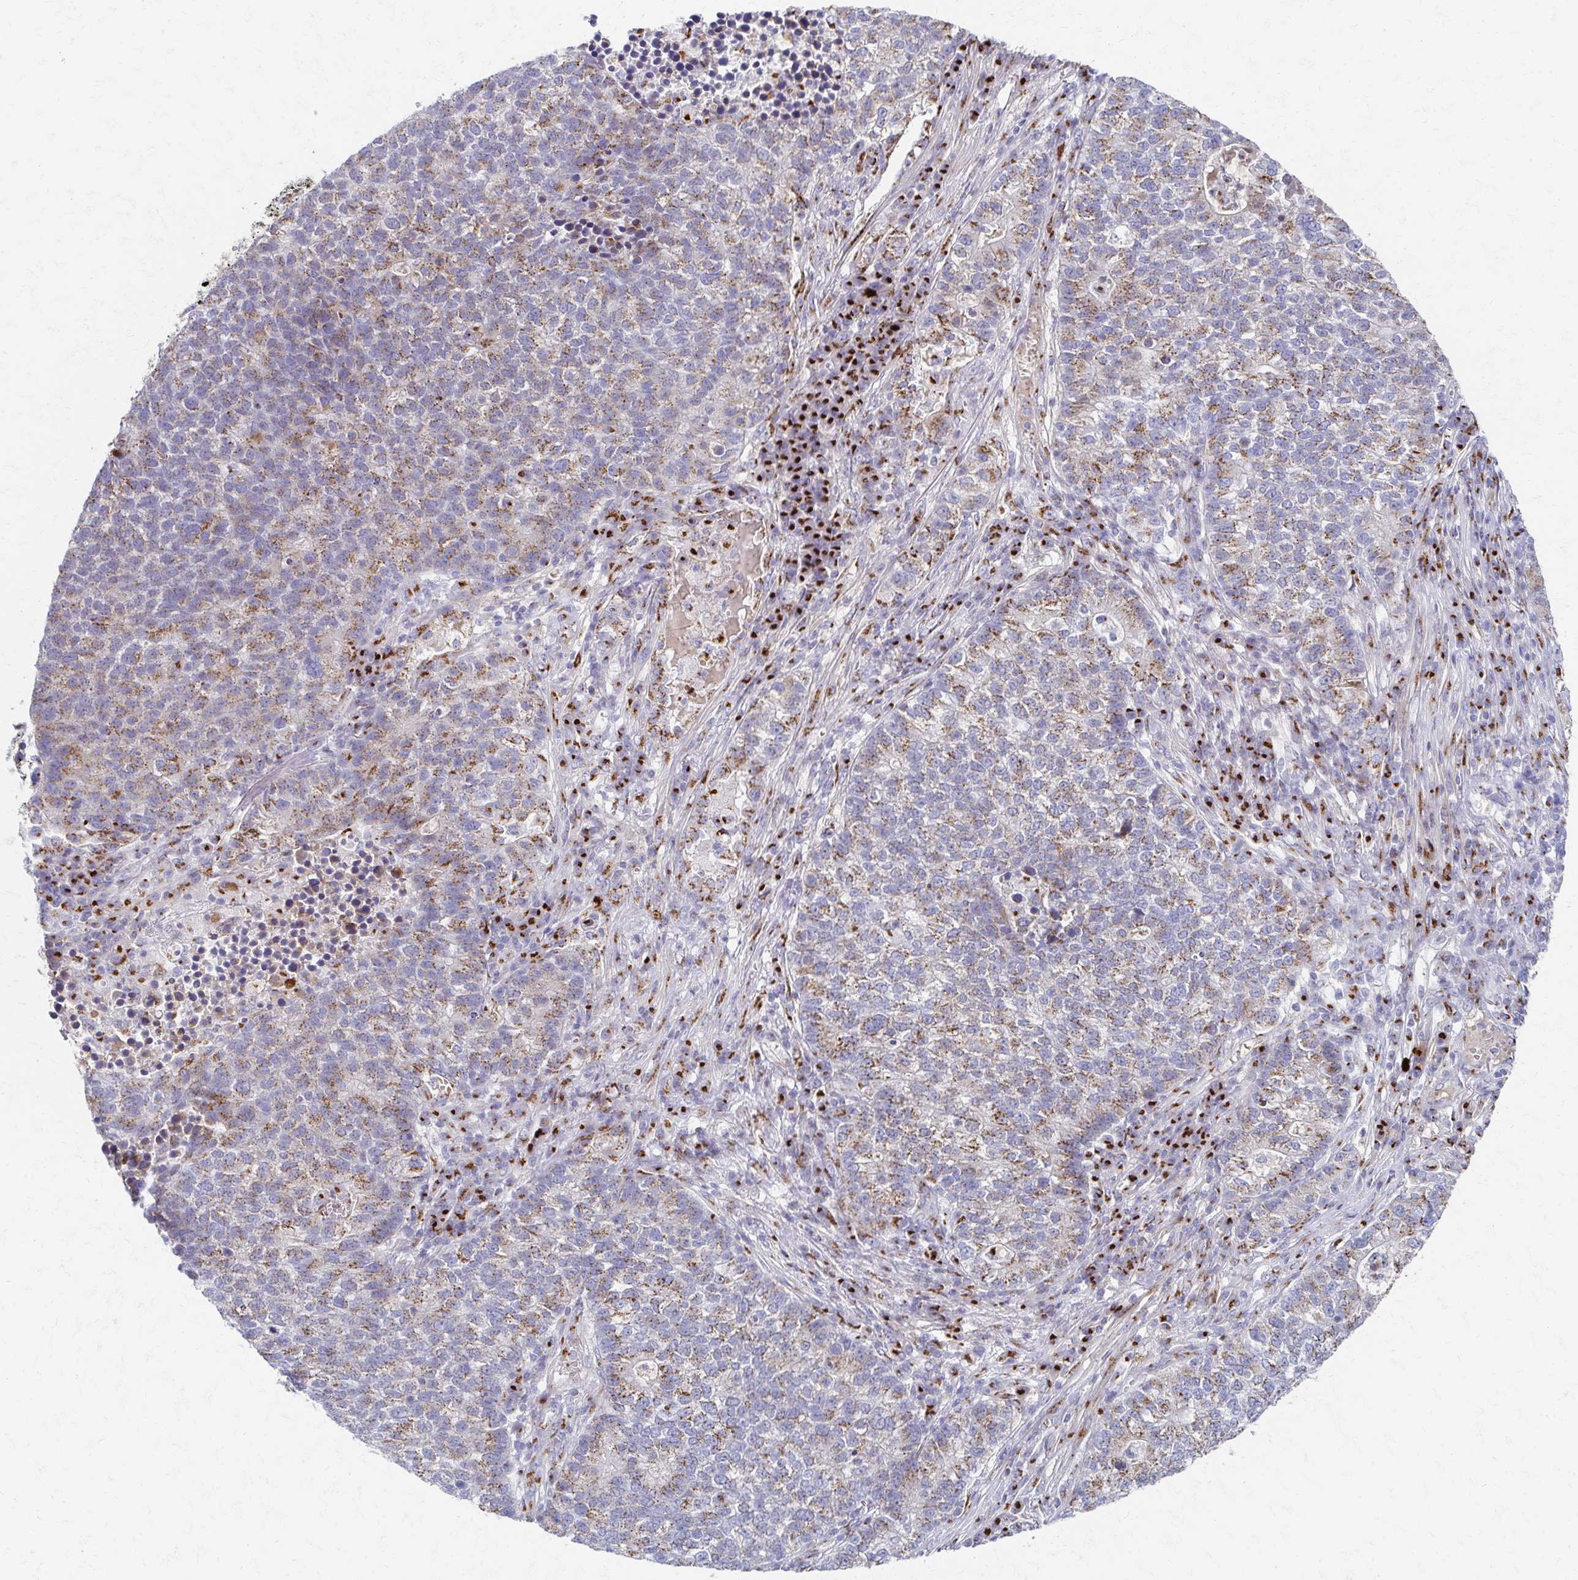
{"staining": {"intensity": "weak", "quantity": ">75%", "location": "cytoplasmic/membranous"}, "tissue": "lung cancer", "cell_type": "Tumor cells", "image_type": "cancer", "snomed": [{"axis": "morphology", "description": "Adenocarcinoma, NOS"}, {"axis": "topography", "description": "Lung"}], "caption": "Immunohistochemical staining of human lung cancer (adenocarcinoma) shows low levels of weak cytoplasmic/membranous protein expression in about >75% of tumor cells. (brown staining indicates protein expression, while blue staining denotes nuclei).", "gene": "TM9SF1", "patient": {"sex": "male", "age": 57}}